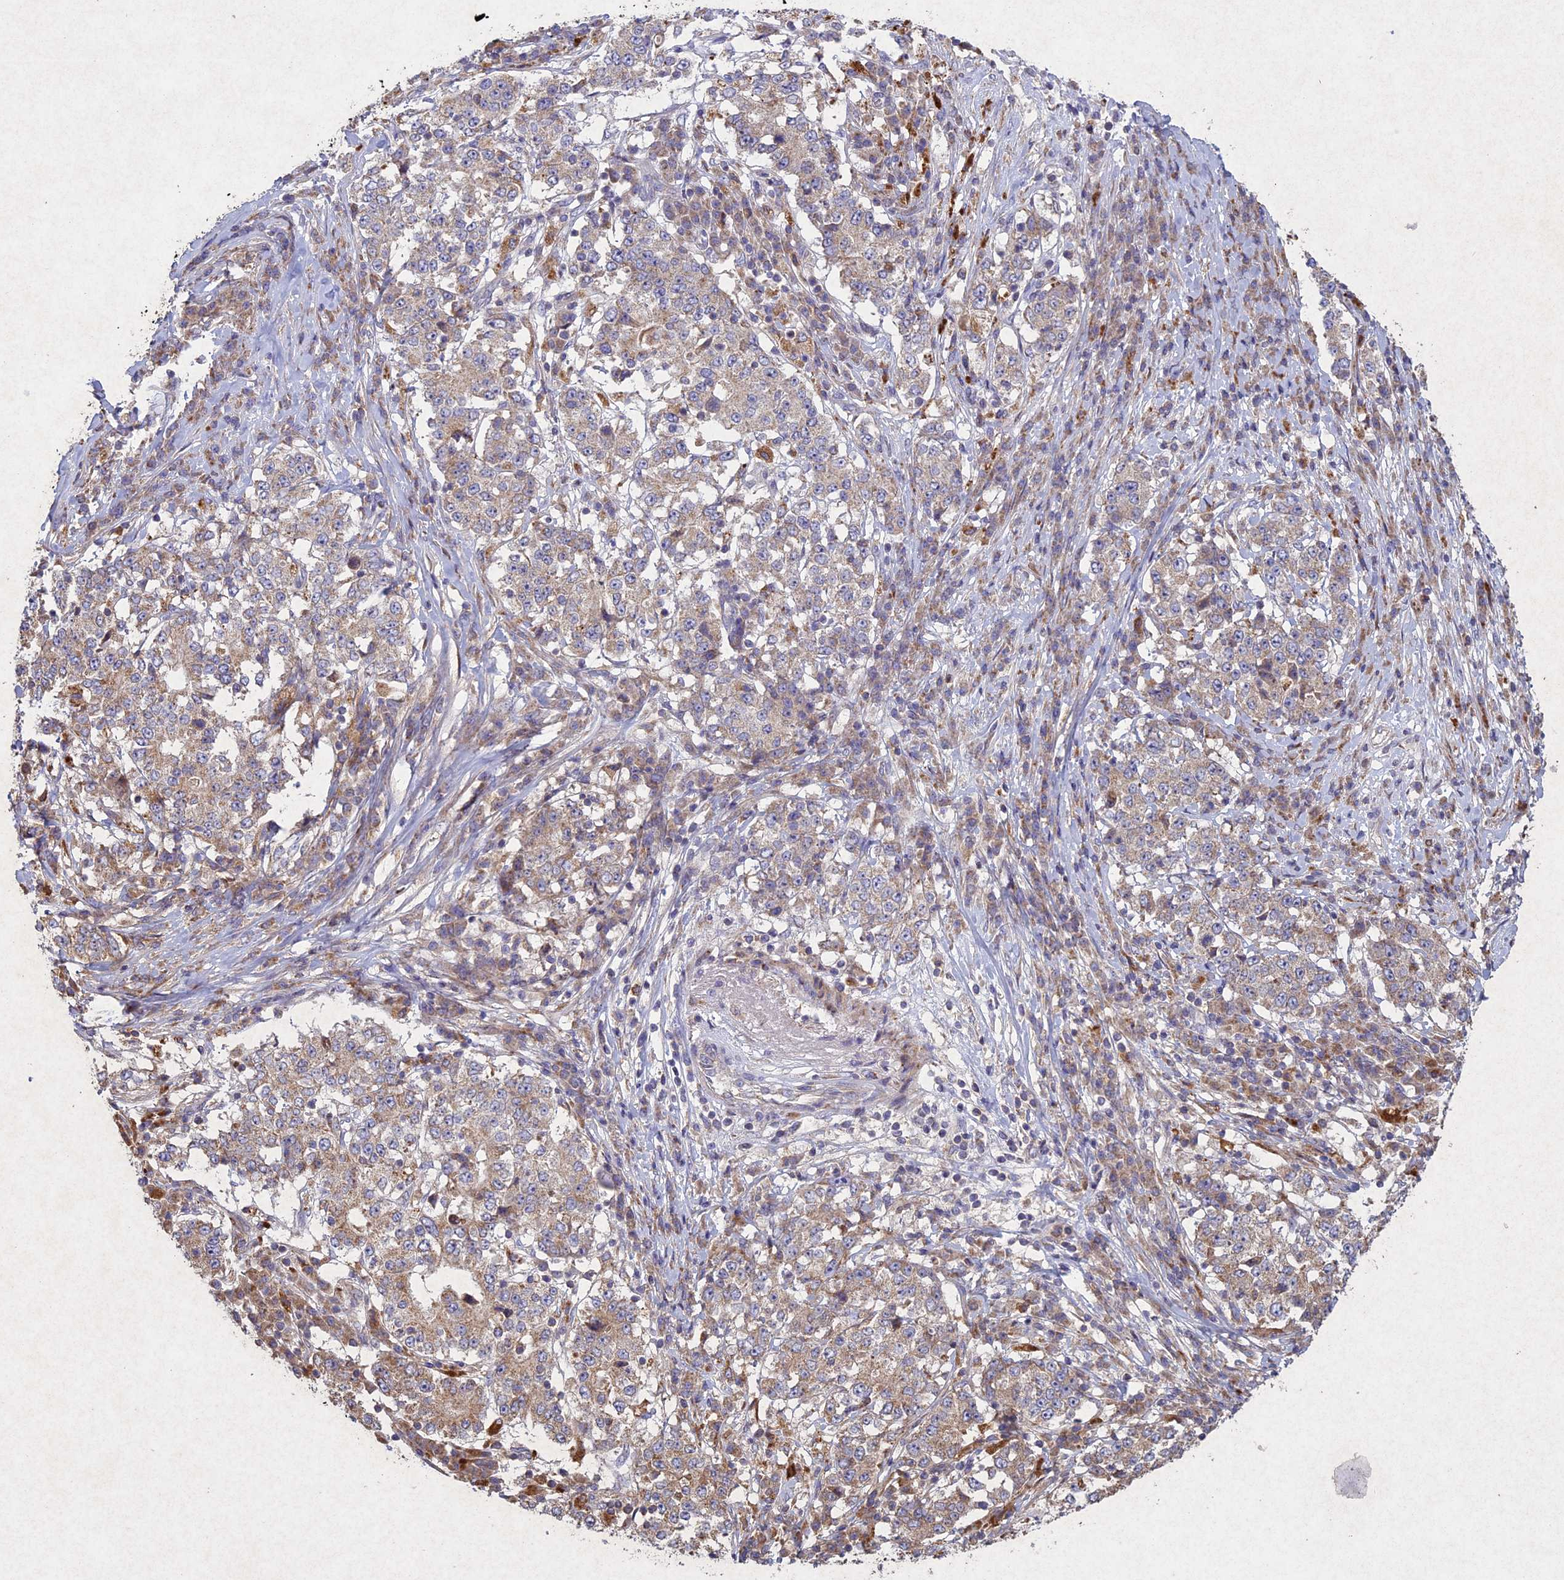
{"staining": {"intensity": "weak", "quantity": "<25%", "location": "cytoplasmic/membranous"}, "tissue": "stomach cancer", "cell_type": "Tumor cells", "image_type": "cancer", "snomed": [{"axis": "morphology", "description": "Adenocarcinoma, NOS"}, {"axis": "topography", "description": "Stomach"}], "caption": "IHC of stomach adenocarcinoma exhibits no staining in tumor cells. Brightfield microscopy of IHC stained with DAB (3,3'-diaminobenzidine) (brown) and hematoxylin (blue), captured at high magnification.", "gene": "CIAO2B", "patient": {"sex": "male", "age": 59}}